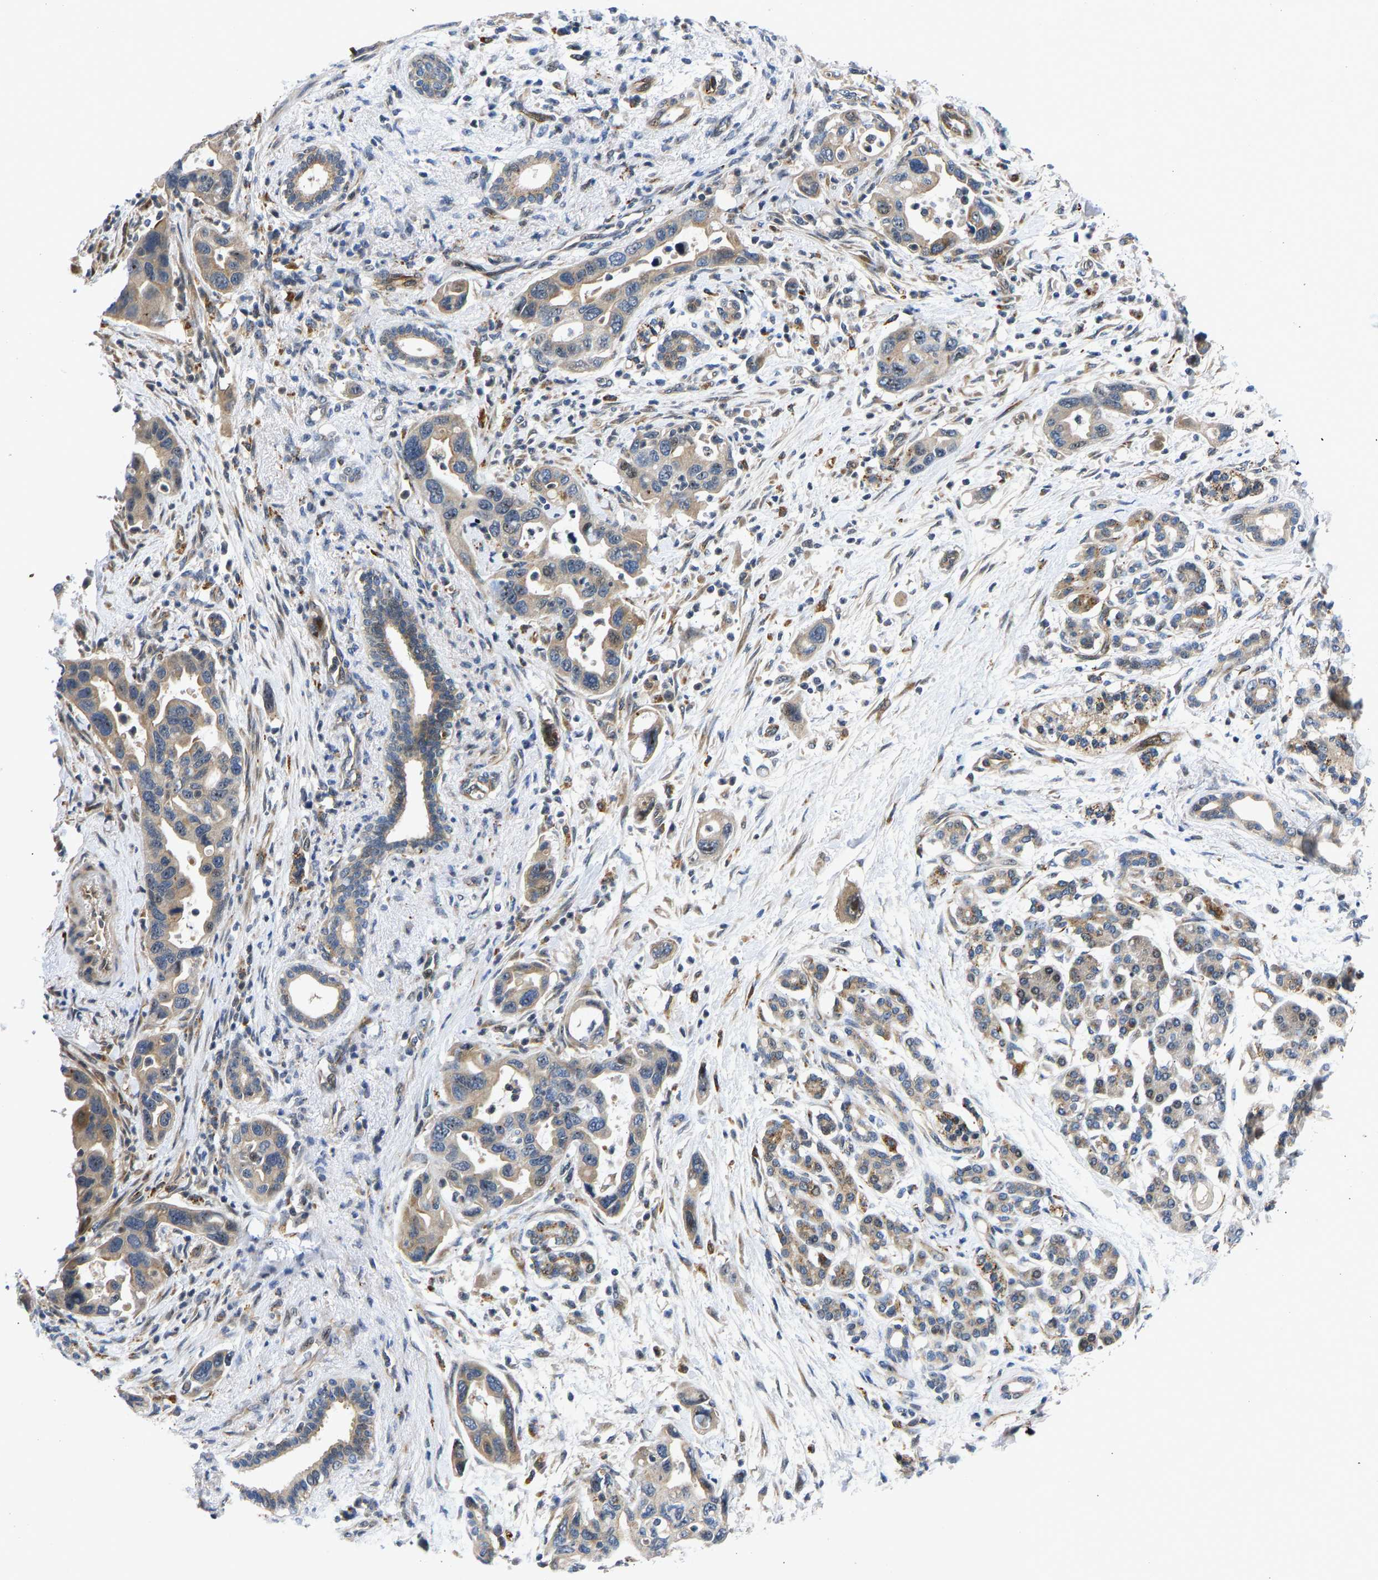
{"staining": {"intensity": "moderate", "quantity": "25%-75%", "location": "cytoplasmic/membranous,nuclear"}, "tissue": "pancreatic cancer", "cell_type": "Tumor cells", "image_type": "cancer", "snomed": [{"axis": "morphology", "description": "Normal tissue, NOS"}, {"axis": "morphology", "description": "Adenocarcinoma, NOS"}, {"axis": "topography", "description": "Pancreas"}], "caption": "DAB immunohistochemical staining of human pancreatic adenocarcinoma demonstrates moderate cytoplasmic/membranous and nuclear protein positivity in about 25%-75% of tumor cells.", "gene": "RESF1", "patient": {"sex": "female", "age": 71}}